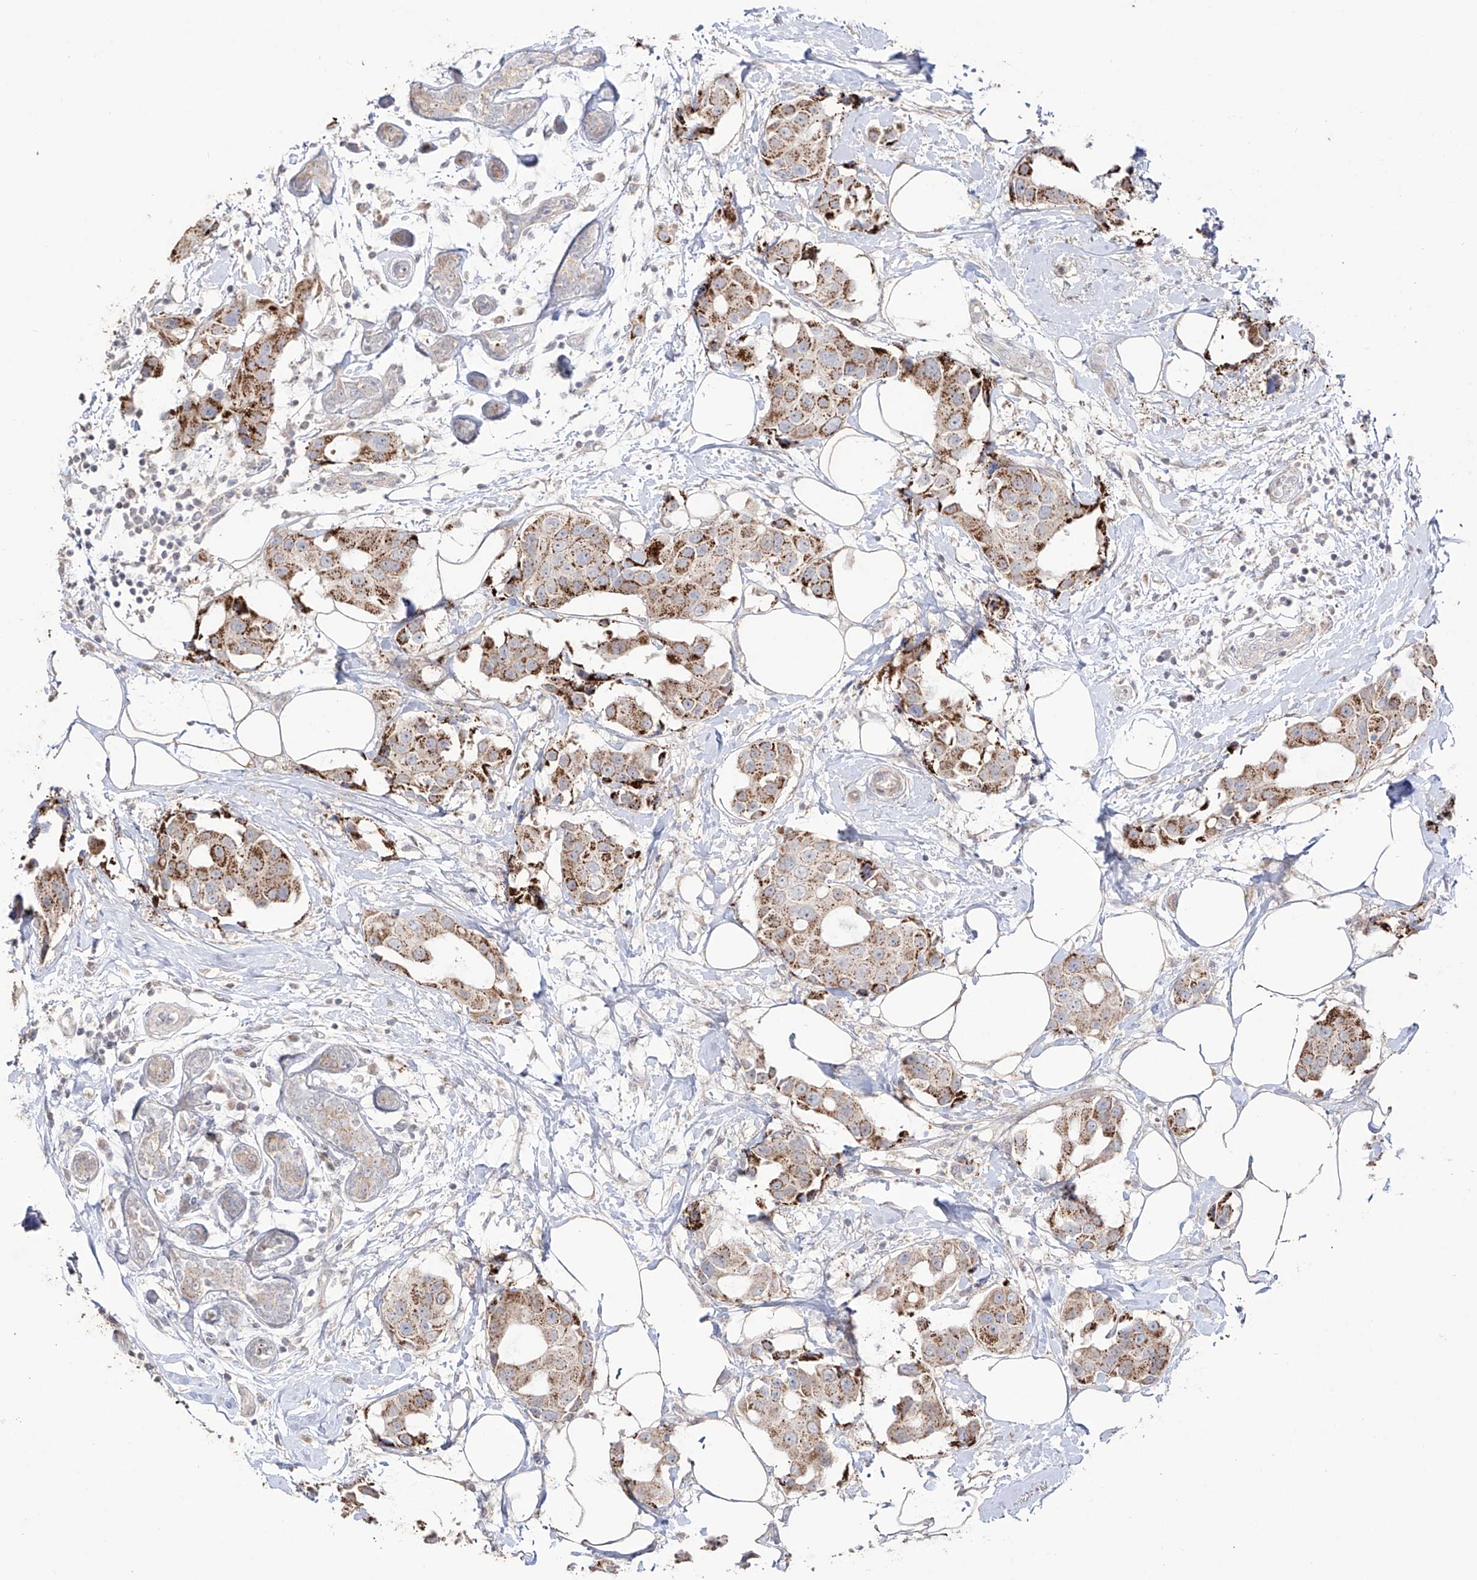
{"staining": {"intensity": "moderate", "quantity": ">75%", "location": "cytoplasmic/membranous"}, "tissue": "breast cancer", "cell_type": "Tumor cells", "image_type": "cancer", "snomed": [{"axis": "morphology", "description": "Normal tissue, NOS"}, {"axis": "morphology", "description": "Duct carcinoma"}, {"axis": "topography", "description": "Breast"}], "caption": "Human intraductal carcinoma (breast) stained with a brown dye shows moderate cytoplasmic/membranous positive expression in about >75% of tumor cells.", "gene": "YKT6", "patient": {"sex": "female", "age": 39}}